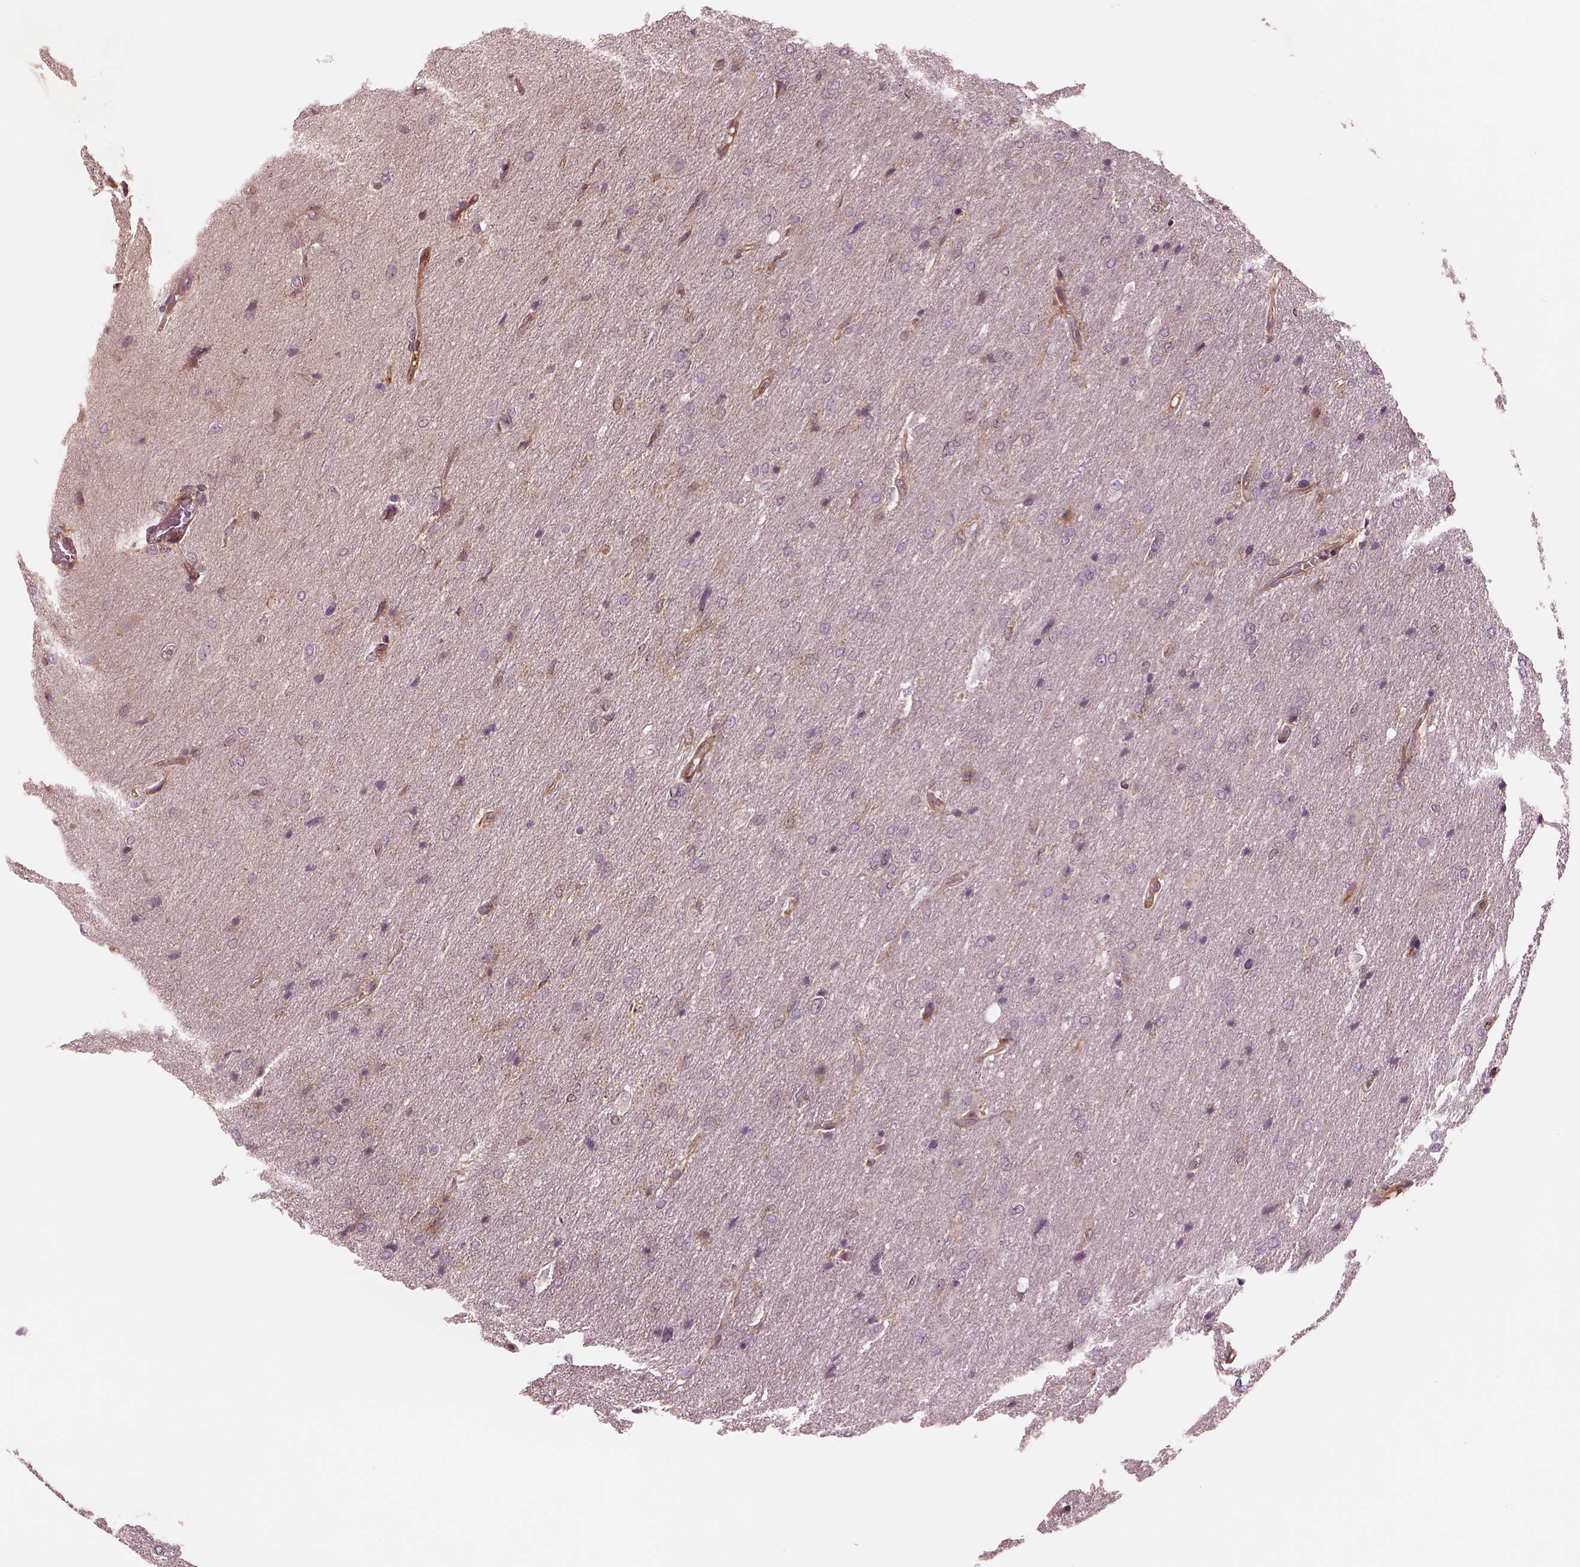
{"staining": {"intensity": "negative", "quantity": "none", "location": "none"}, "tissue": "glioma", "cell_type": "Tumor cells", "image_type": "cancer", "snomed": [{"axis": "morphology", "description": "Glioma, malignant, High grade"}, {"axis": "topography", "description": "Brain"}], "caption": "DAB (3,3'-diaminobenzidine) immunohistochemical staining of human glioma demonstrates no significant positivity in tumor cells. (Brightfield microscopy of DAB immunohistochemistry (IHC) at high magnification).", "gene": "ASCC2", "patient": {"sex": "male", "age": 53}}